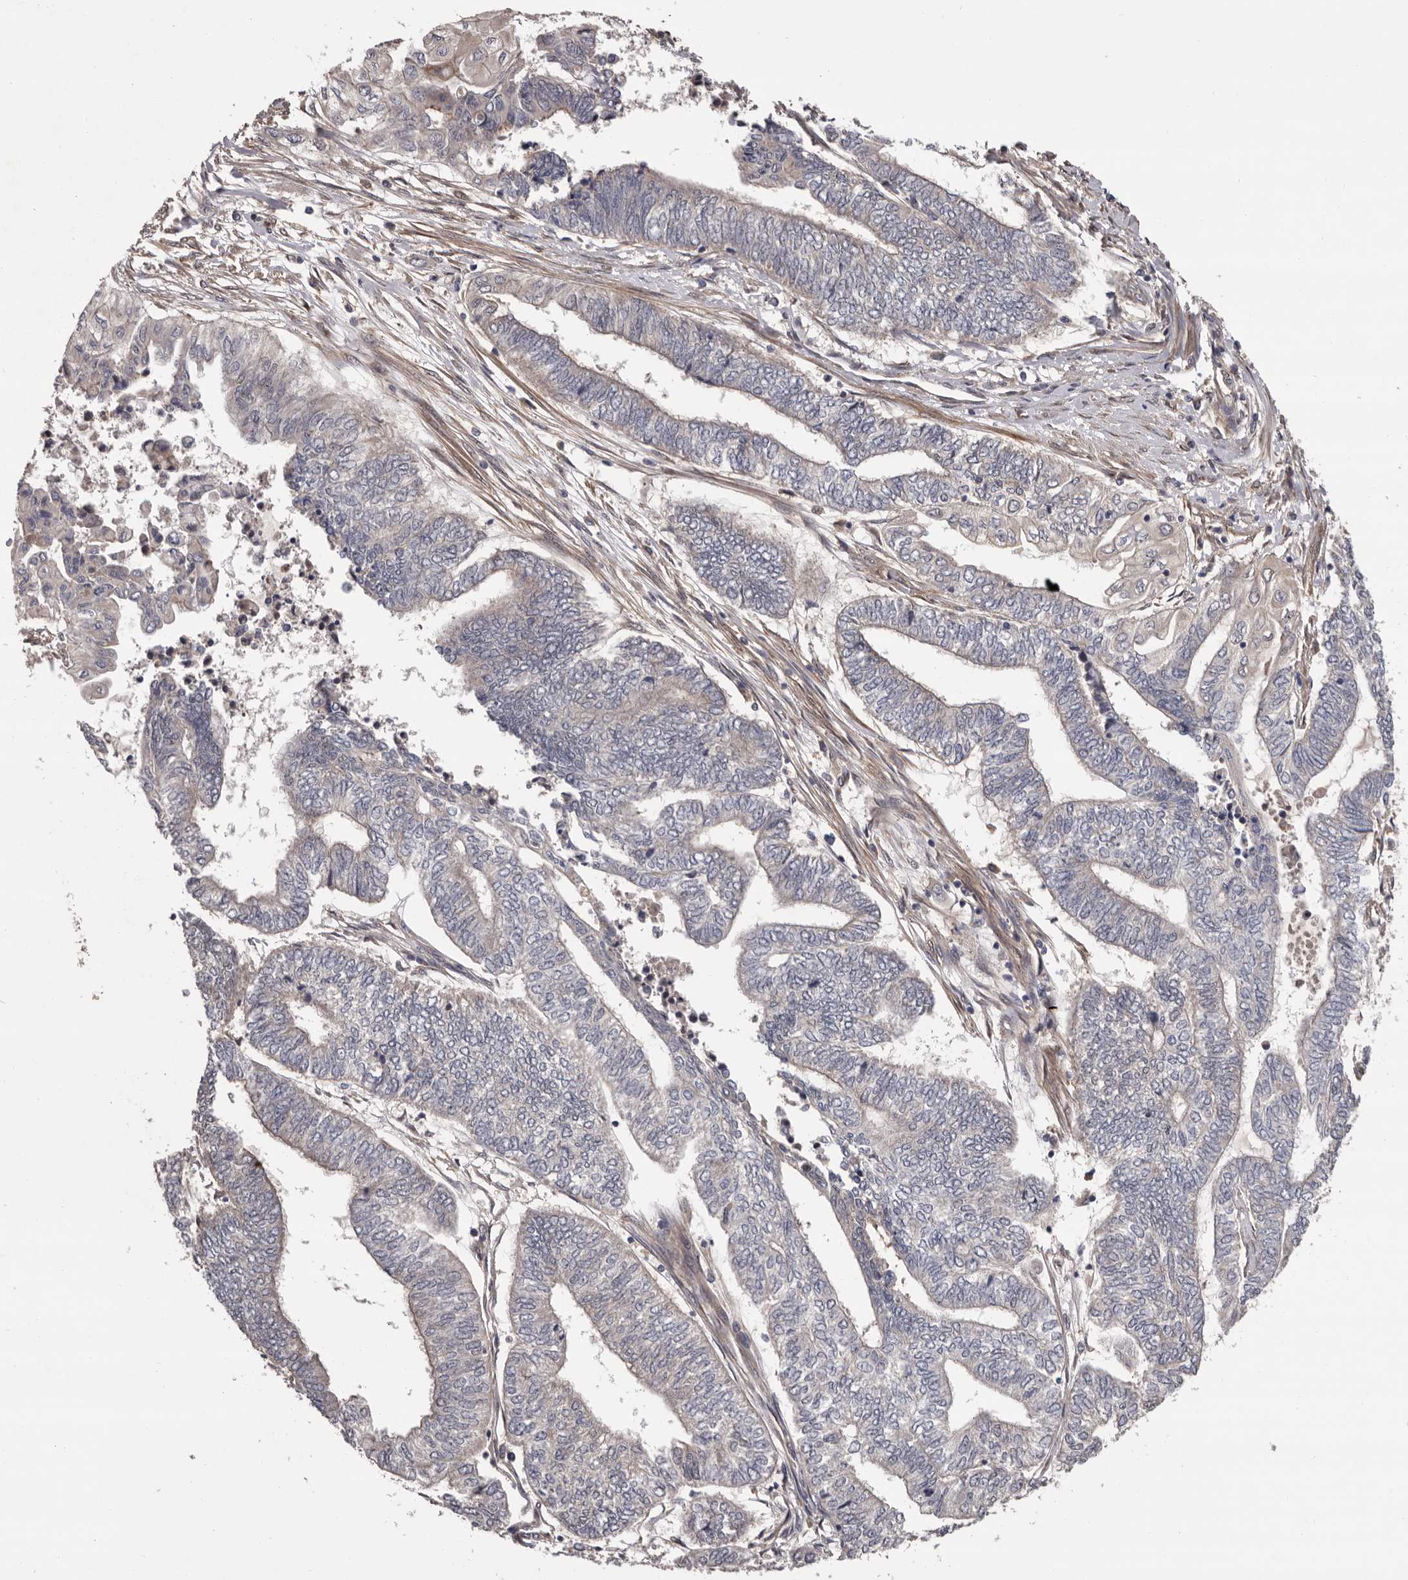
{"staining": {"intensity": "negative", "quantity": "none", "location": "none"}, "tissue": "endometrial cancer", "cell_type": "Tumor cells", "image_type": "cancer", "snomed": [{"axis": "morphology", "description": "Adenocarcinoma, NOS"}, {"axis": "topography", "description": "Uterus"}, {"axis": "topography", "description": "Endometrium"}], "caption": "A micrograph of human endometrial cancer is negative for staining in tumor cells.", "gene": "PRKD1", "patient": {"sex": "female", "age": 70}}